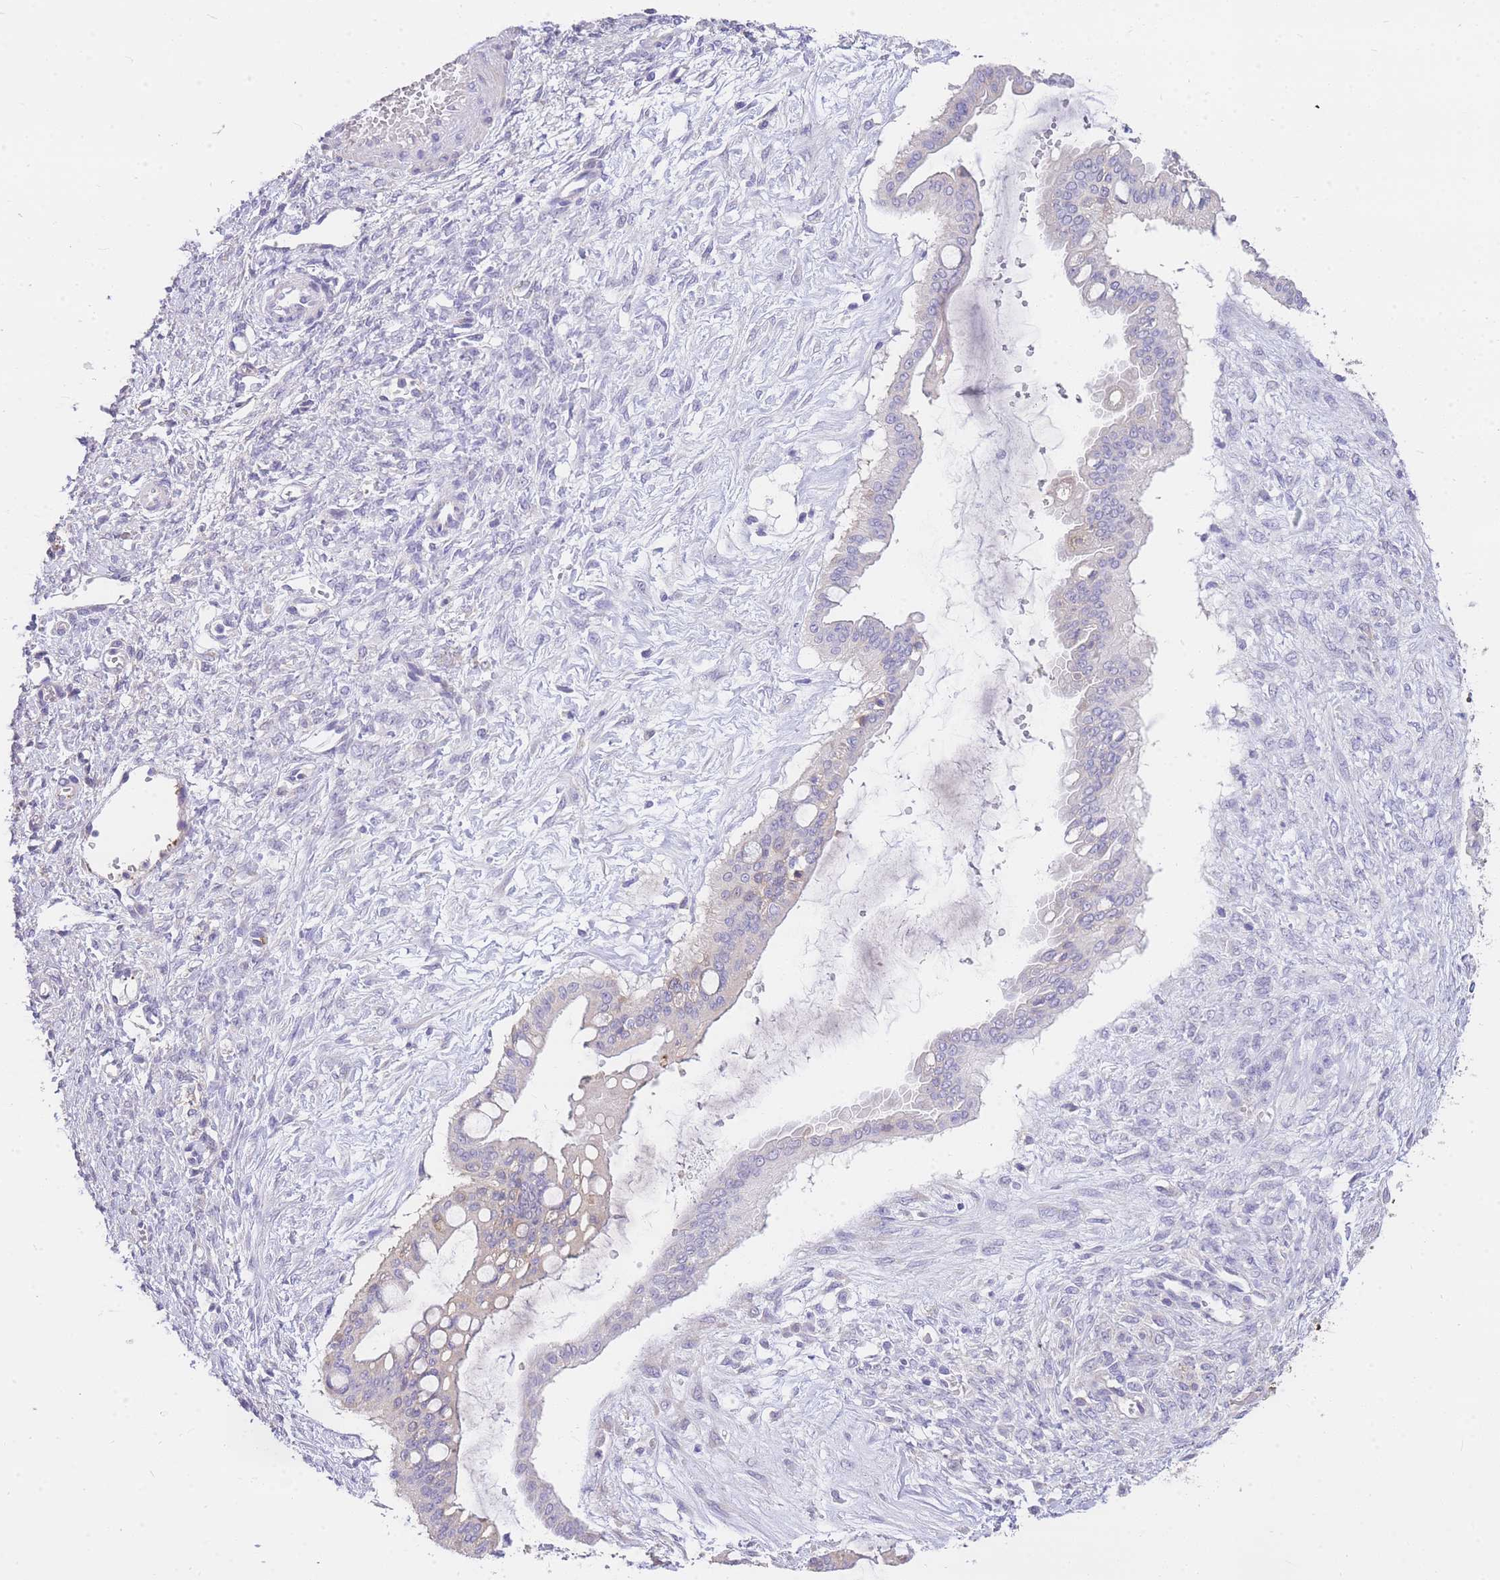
{"staining": {"intensity": "negative", "quantity": "none", "location": "none"}, "tissue": "ovarian cancer", "cell_type": "Tumor cells", "image_type": "cancer", "snomed": [{"axis": "morphology", "description": "Cystadenocarcinoma, mucinous, NOS"}, {"axis": "topography", "description": "Ovary"}], "caption": "This histopathology image is of ovarian cancer (mucinous cystadenocarcinoma) stained with IHC to label a protein in brown with the nuclei are counter-stained blue. There is no expression in tumor cells.", "gene": "C2orf88", "patient": {"sex": "female", "age": 73}}